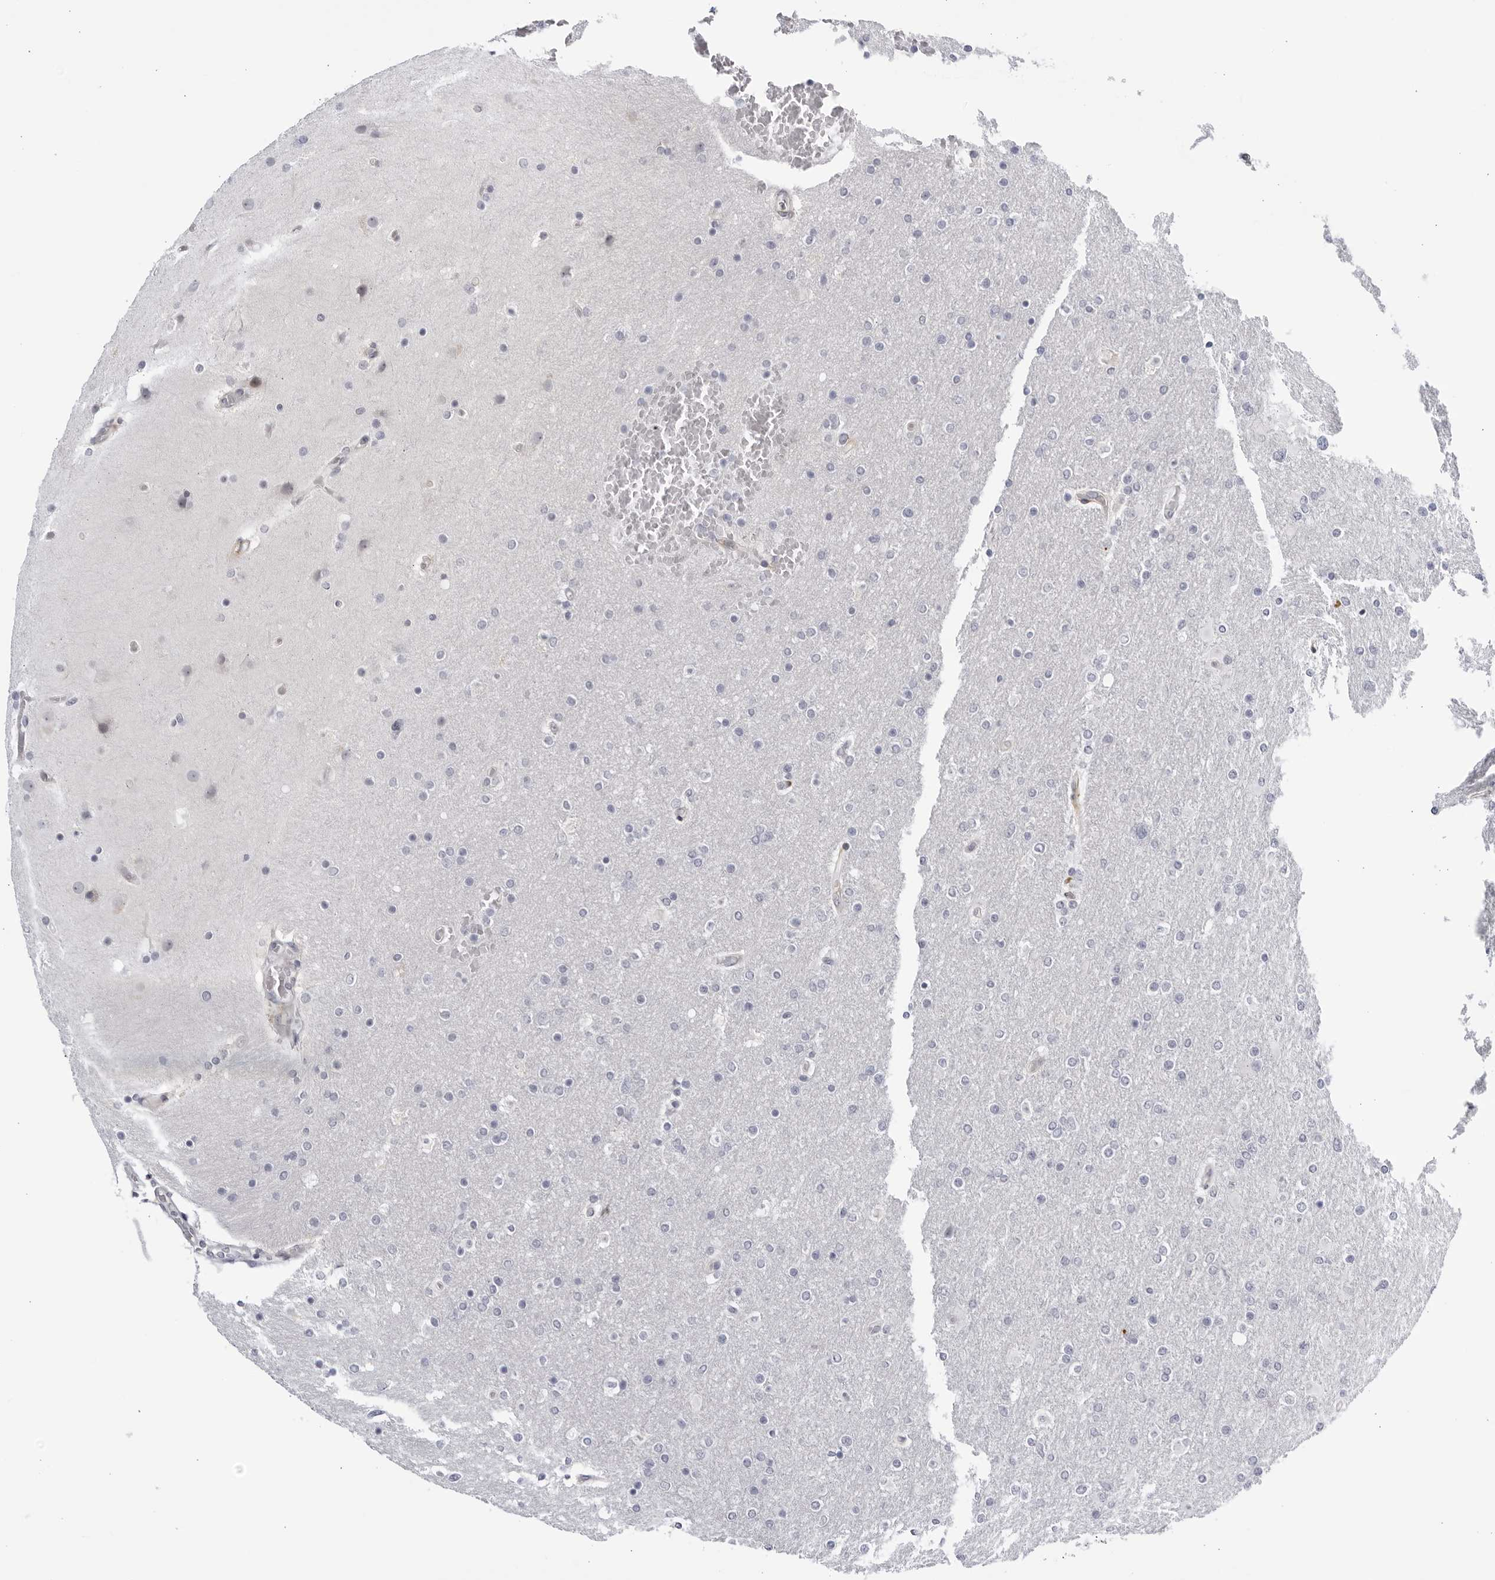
{"staining": {"intensity": "negative", "quantity": "none", "location": "none"}, "tissue": "glioma", "cell_type": "Tumor cells", "image_type": "cancer", "snomed": [{"axis": "morphology", "description": "Glioma, malignant, High grade"}, {"axis": "topography", "description": "Cerebral cortex"}], "caption": "This is an immunohistochemistry histopathology image of human malignant high-grade glioma. There is no staining in tumor cells.", "gene": "CNBD1", "patient": {"sex": "female", "age": 36}}